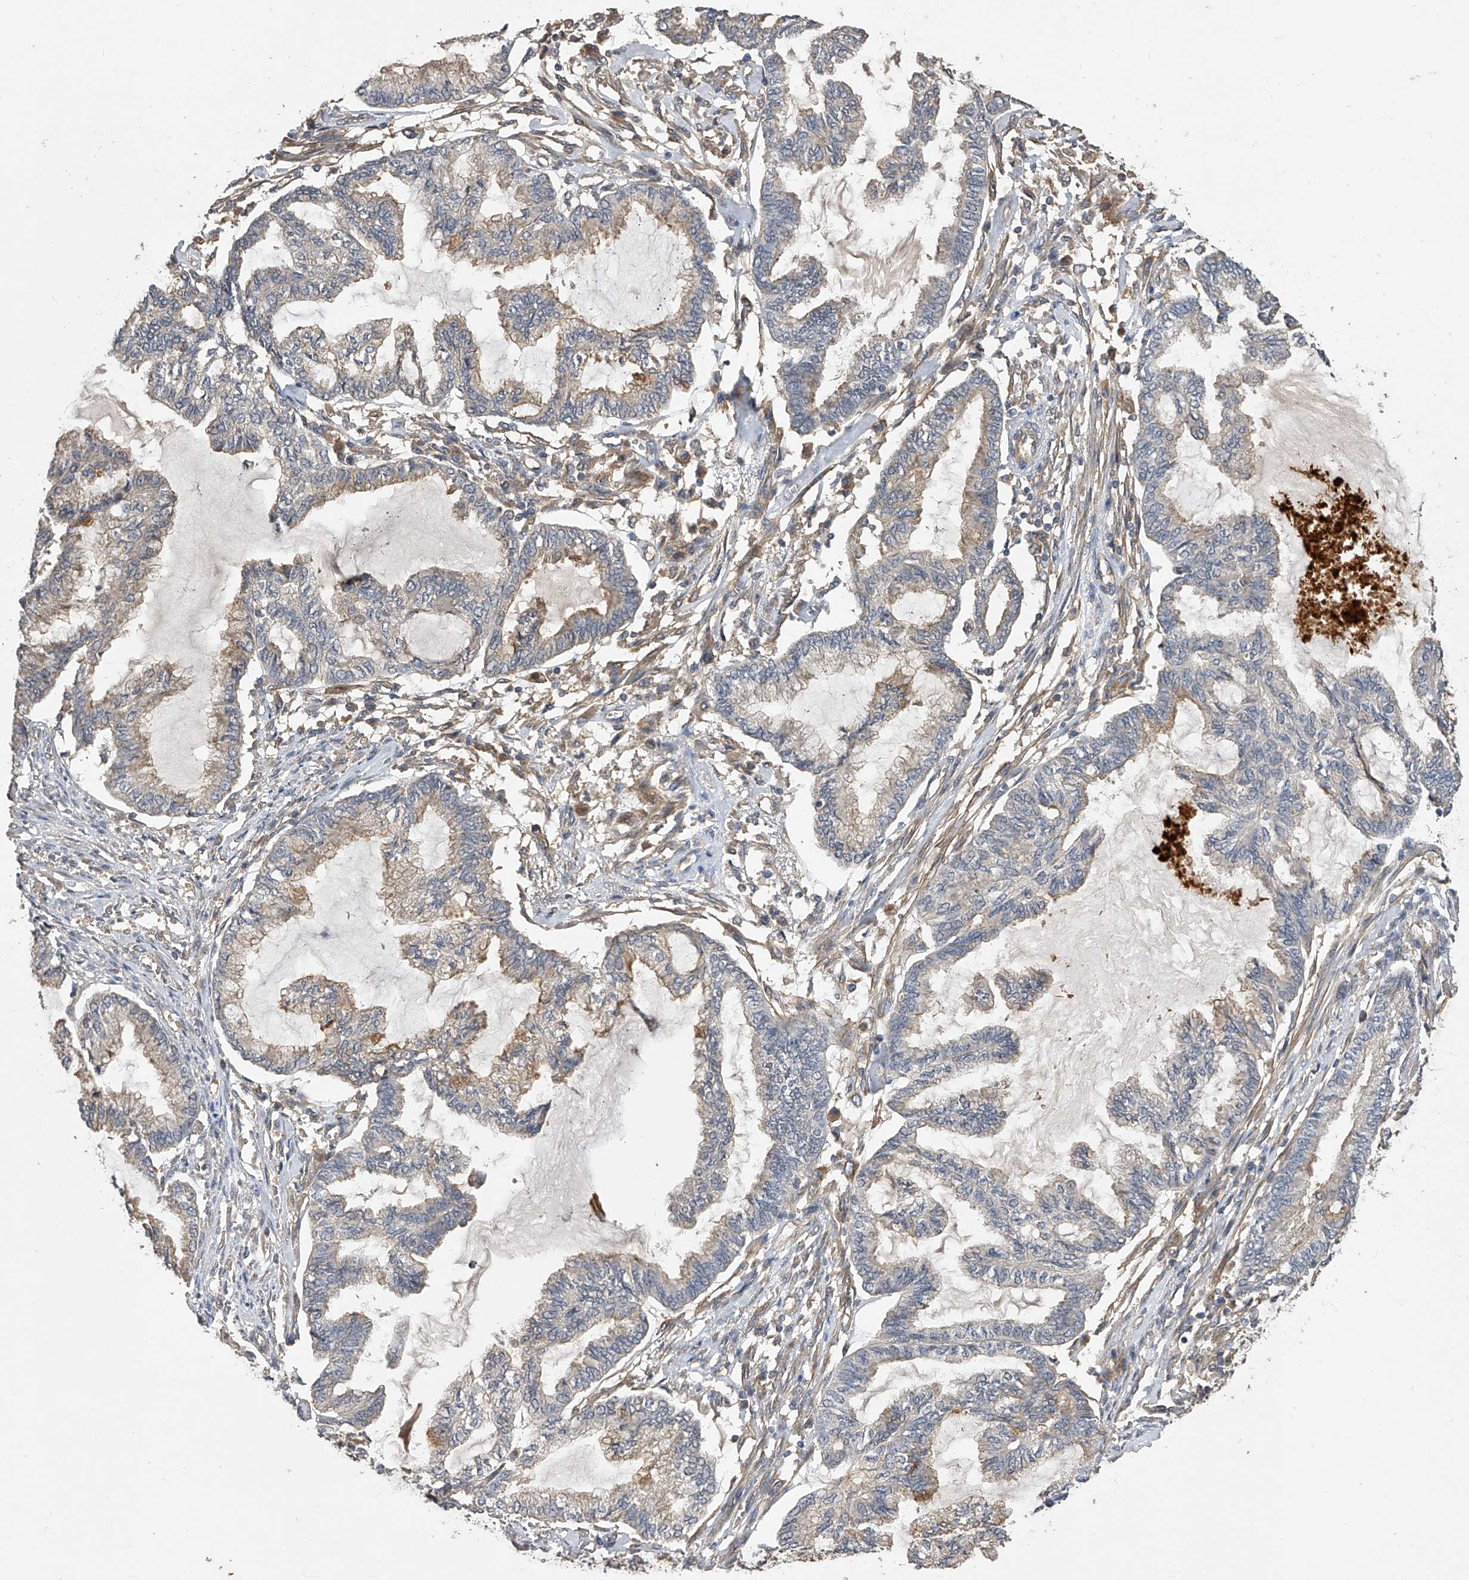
{"staining": {"intensity": "moderate", "quantity": "<25%", "location": "cytoplasmic/membranous"}, "tissue": "endometrial cancer", "cell_type": "Tumor cells", "image_type": "cancer", "snomed": [{"axis": "morphology", "description": "Adenocarcinoma, NOS"}, {"axis": "topography", "description": "Endometrium"}], "caption": "Endometrial cancer (adenocarcinoma) stained for a protein (brown) shows moderate cytoplasmic/membranous positive staining in approximately <25% of tumor cells.", "gene": "PTPRA", "patient": {"sex": "female", "age": 86}}